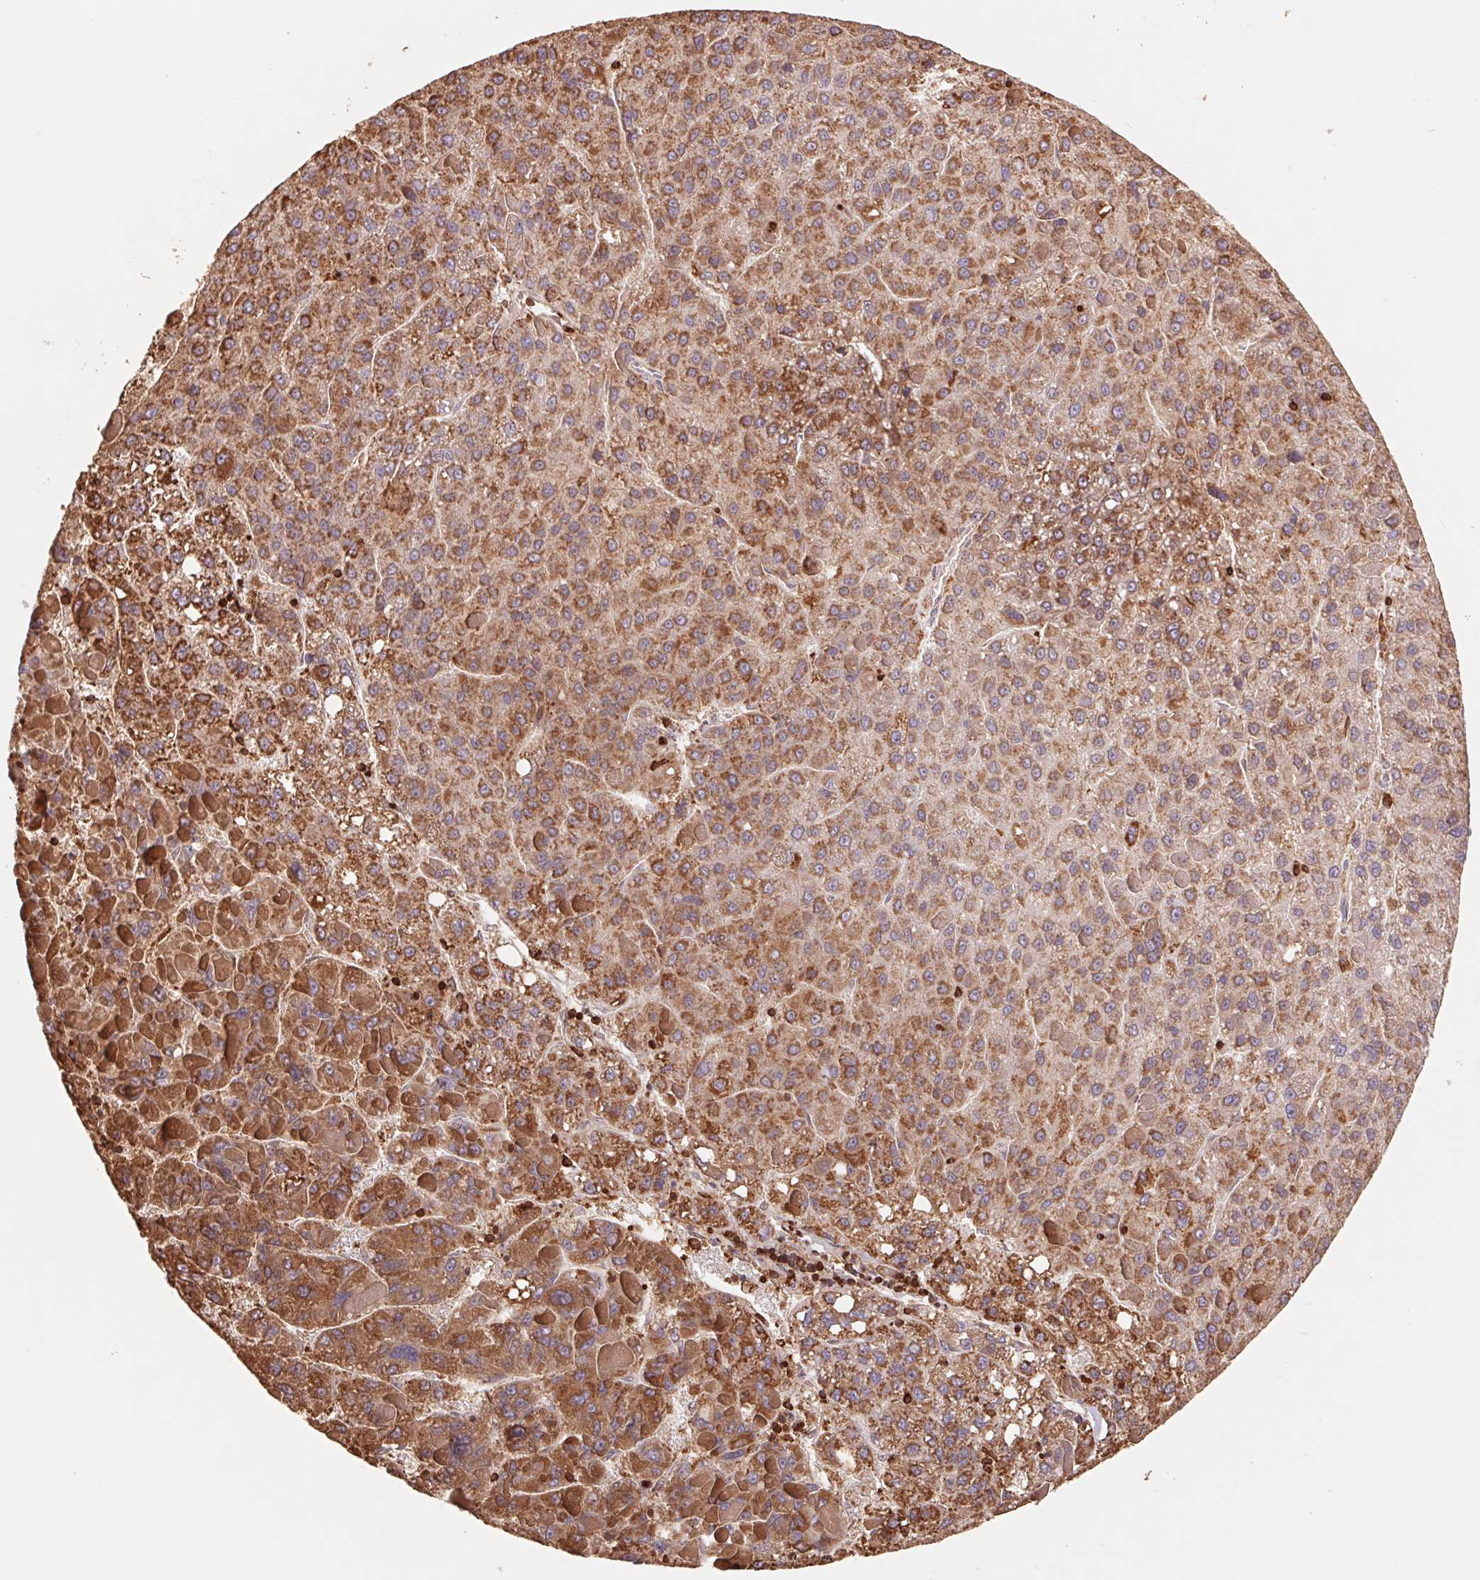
{"staining": {"intensity": "strong", "quantity": ">75%", "location": "cytoplasmic/membranous"}, "tissue": "liver cancer", "cell_type": "Tumor cells", "image_type": "cancer", "snomed": [{"axis": "morphology", "description": "Carcinoma, Hepatocellular, NOS"}, {"axis": "topography", "description": "Liver"}], "caption": "A high-resolution histopathology image shows immunohistochemistry (IHC) staining of liver cancer, which demonstrates strong cytoplasmic/membranous positivity in about >75% of tumor cells.", "gene": "URM1", "patient": {"sex": "female", "age": 82}}